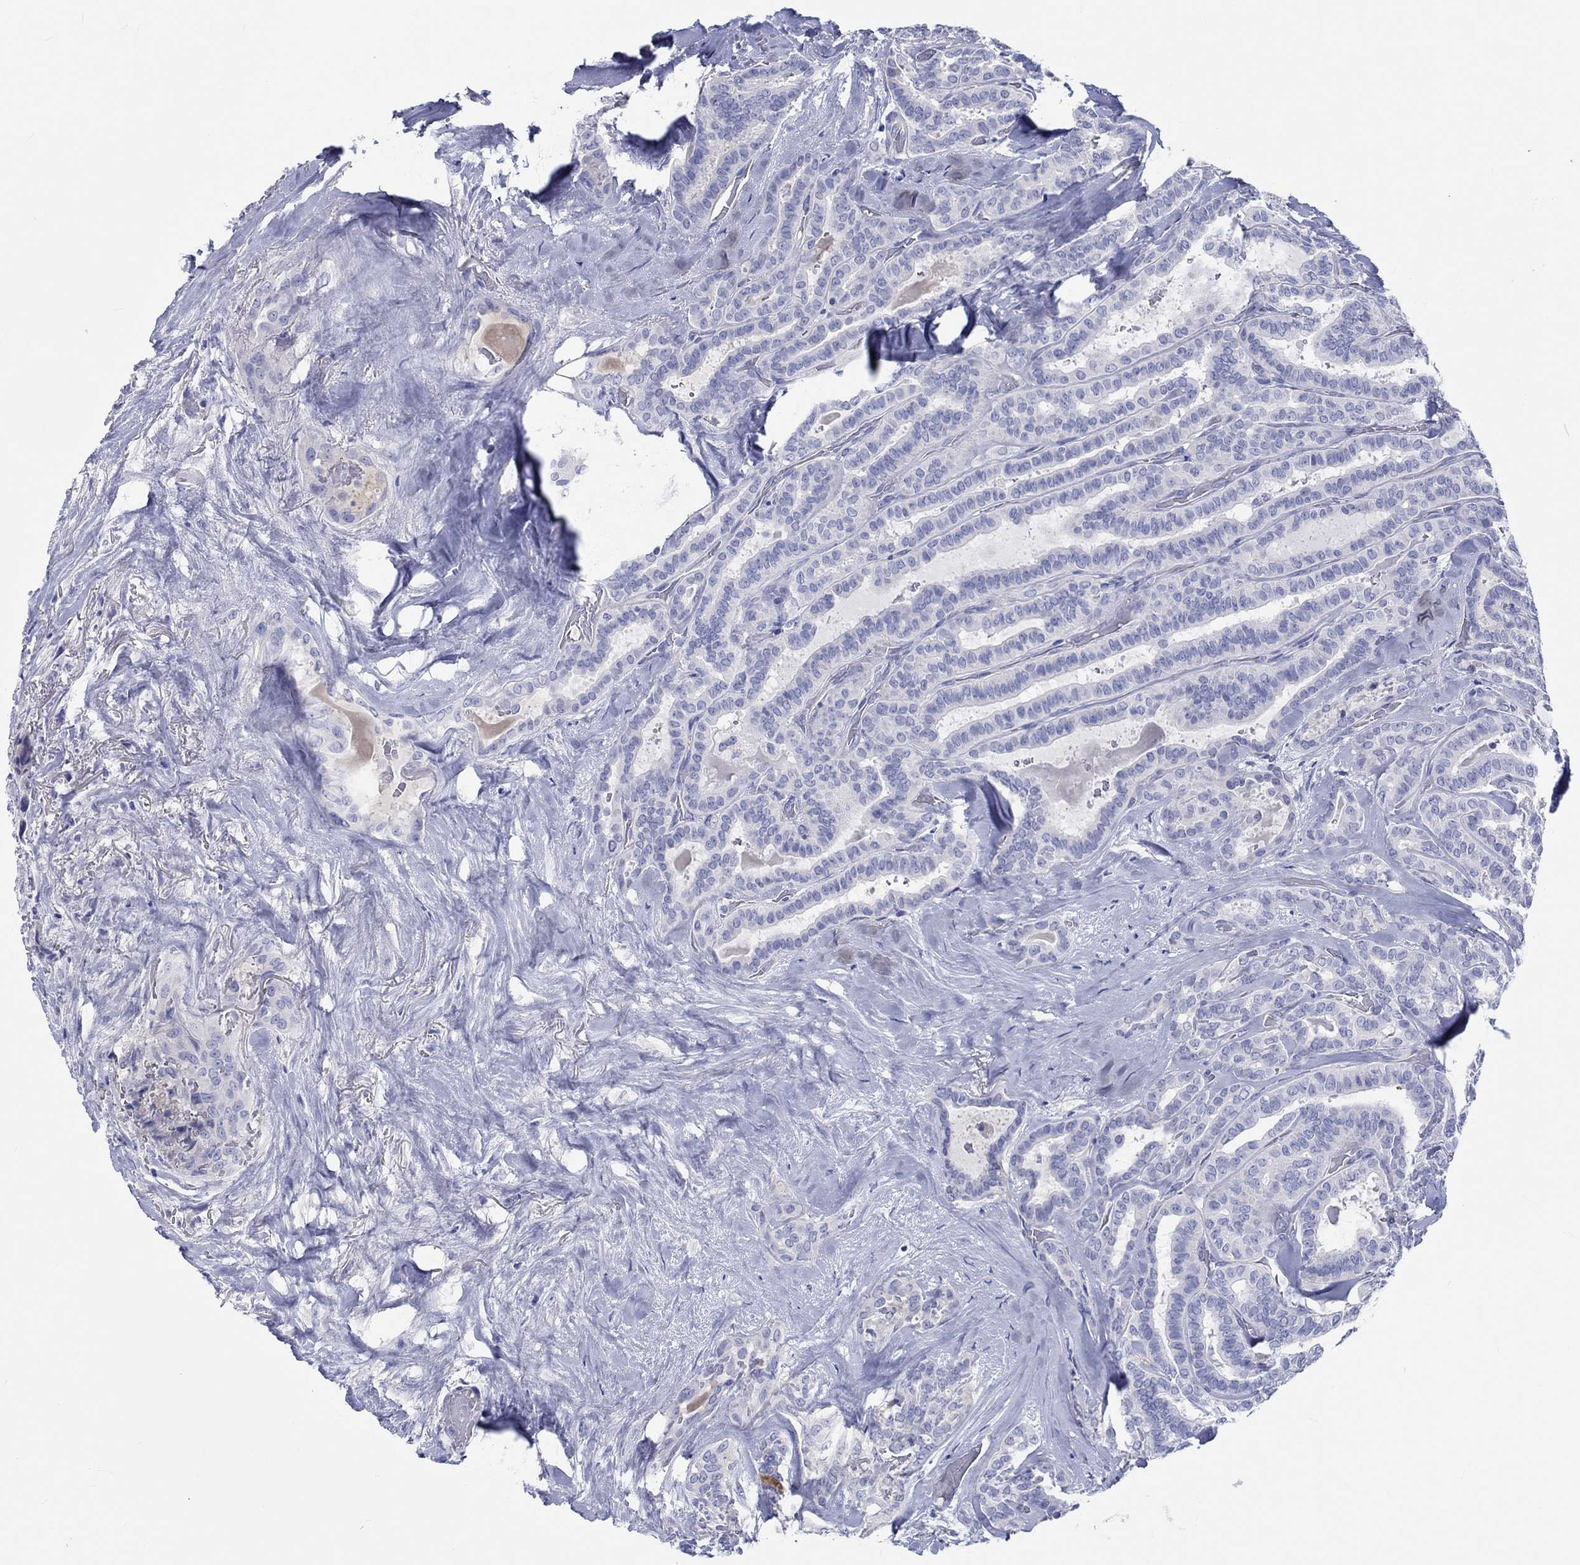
{"staining": {"intensity": "negative", "quantity": "none", "location": "none"}, "tissue": "thyroid cancer", "cell_type": "Tumor cells", "image_type": "cancer", "snomed": [{"axis": "morphology", "description": "Papillary adenocarcinoma, NOS"}, {"axis": "topography", "description": "Thyroid gland"}], "caption": "The image reveals no staining of tumor cells in thyroid papillary adenocarcinoma.", "gene": "CDY2B", "patient": {"sex": "female", "age": 39}}